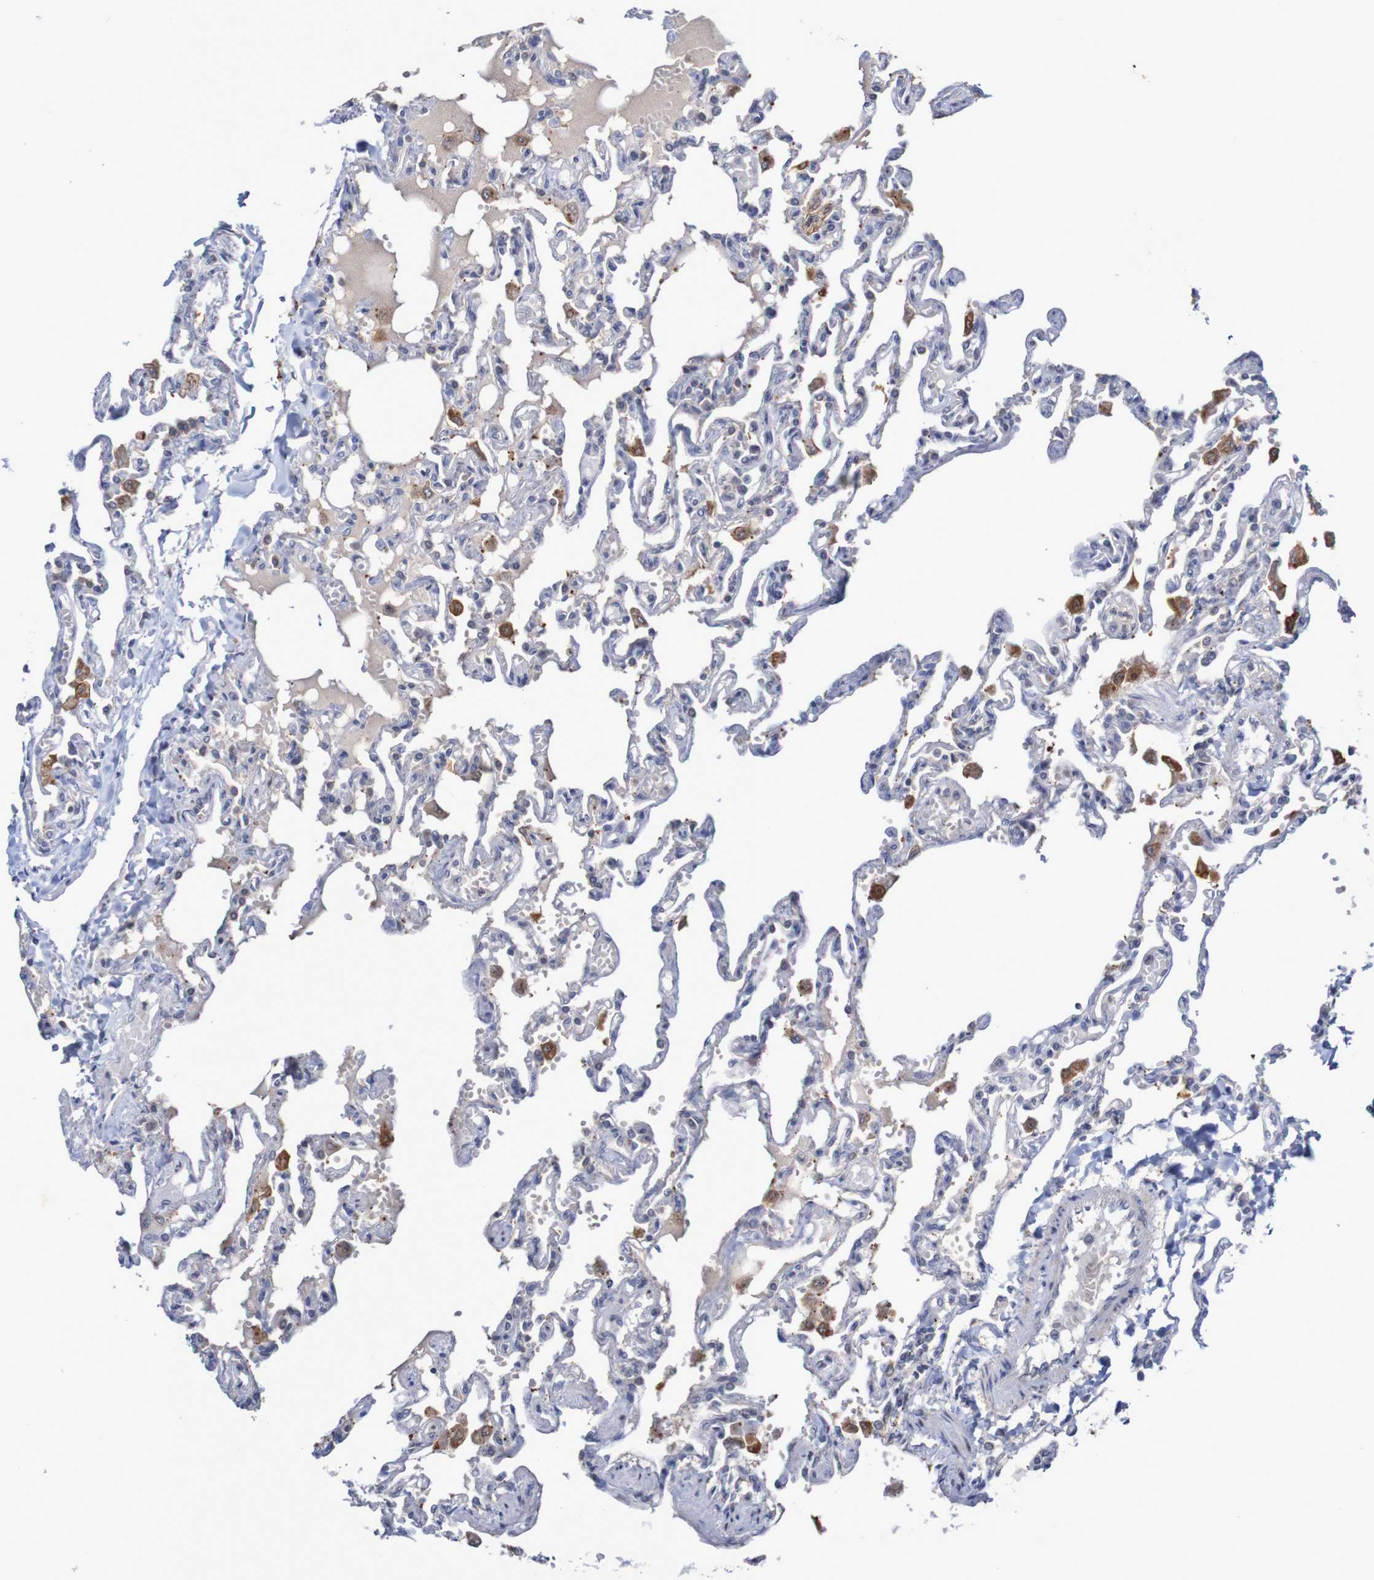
{"staining": {"intensity": "negative", "quantity": "none", "location": "none"}, "tissue": "lung", "cell_type": "Alveolar cells", "image_type": "normal", "snomed": [{"axis": "morphology", "description": "Normal tissue, NOS"}, {"axis": "topography", "description": "Lung"}], "caption": "Benign lung was stained to show a protein in brown. There is no significant positivity in alveolar cells.", "gene": "FBP1", "patient": {"sex": "male", "age": 21}}